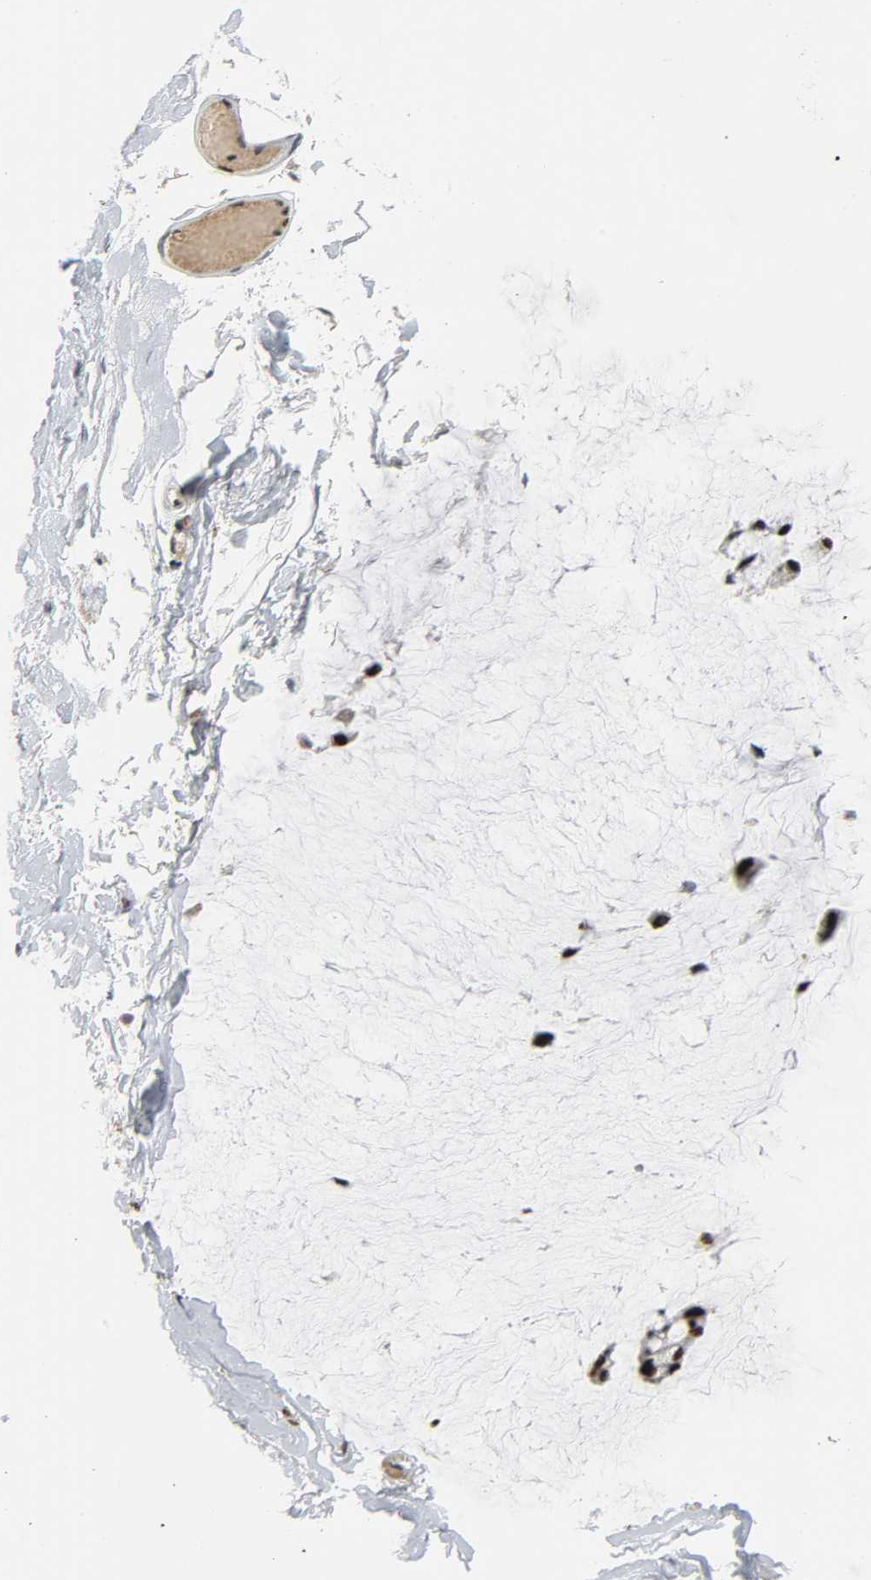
{"staining": {"intensity": "strong", "quantity": ">75%", "location": "nuclear"}, "tissue": "ovarian cancer", "cell_type": "Tumor cells", "image_type": "cancer", "snomed": [{"axis": "morphology", "description": "Cystadenocarcinoma, mucinous, NOS"}, {"axis": "topography", "description": "Ovary"}], "caption": "Tumor cells reveal strong nuclear positivity in approximately >75% of cells in ovarian mucinous cystadenocarcinoma.", "gene": "CDK9", "patient": {"sex": "female", "age": 39}}